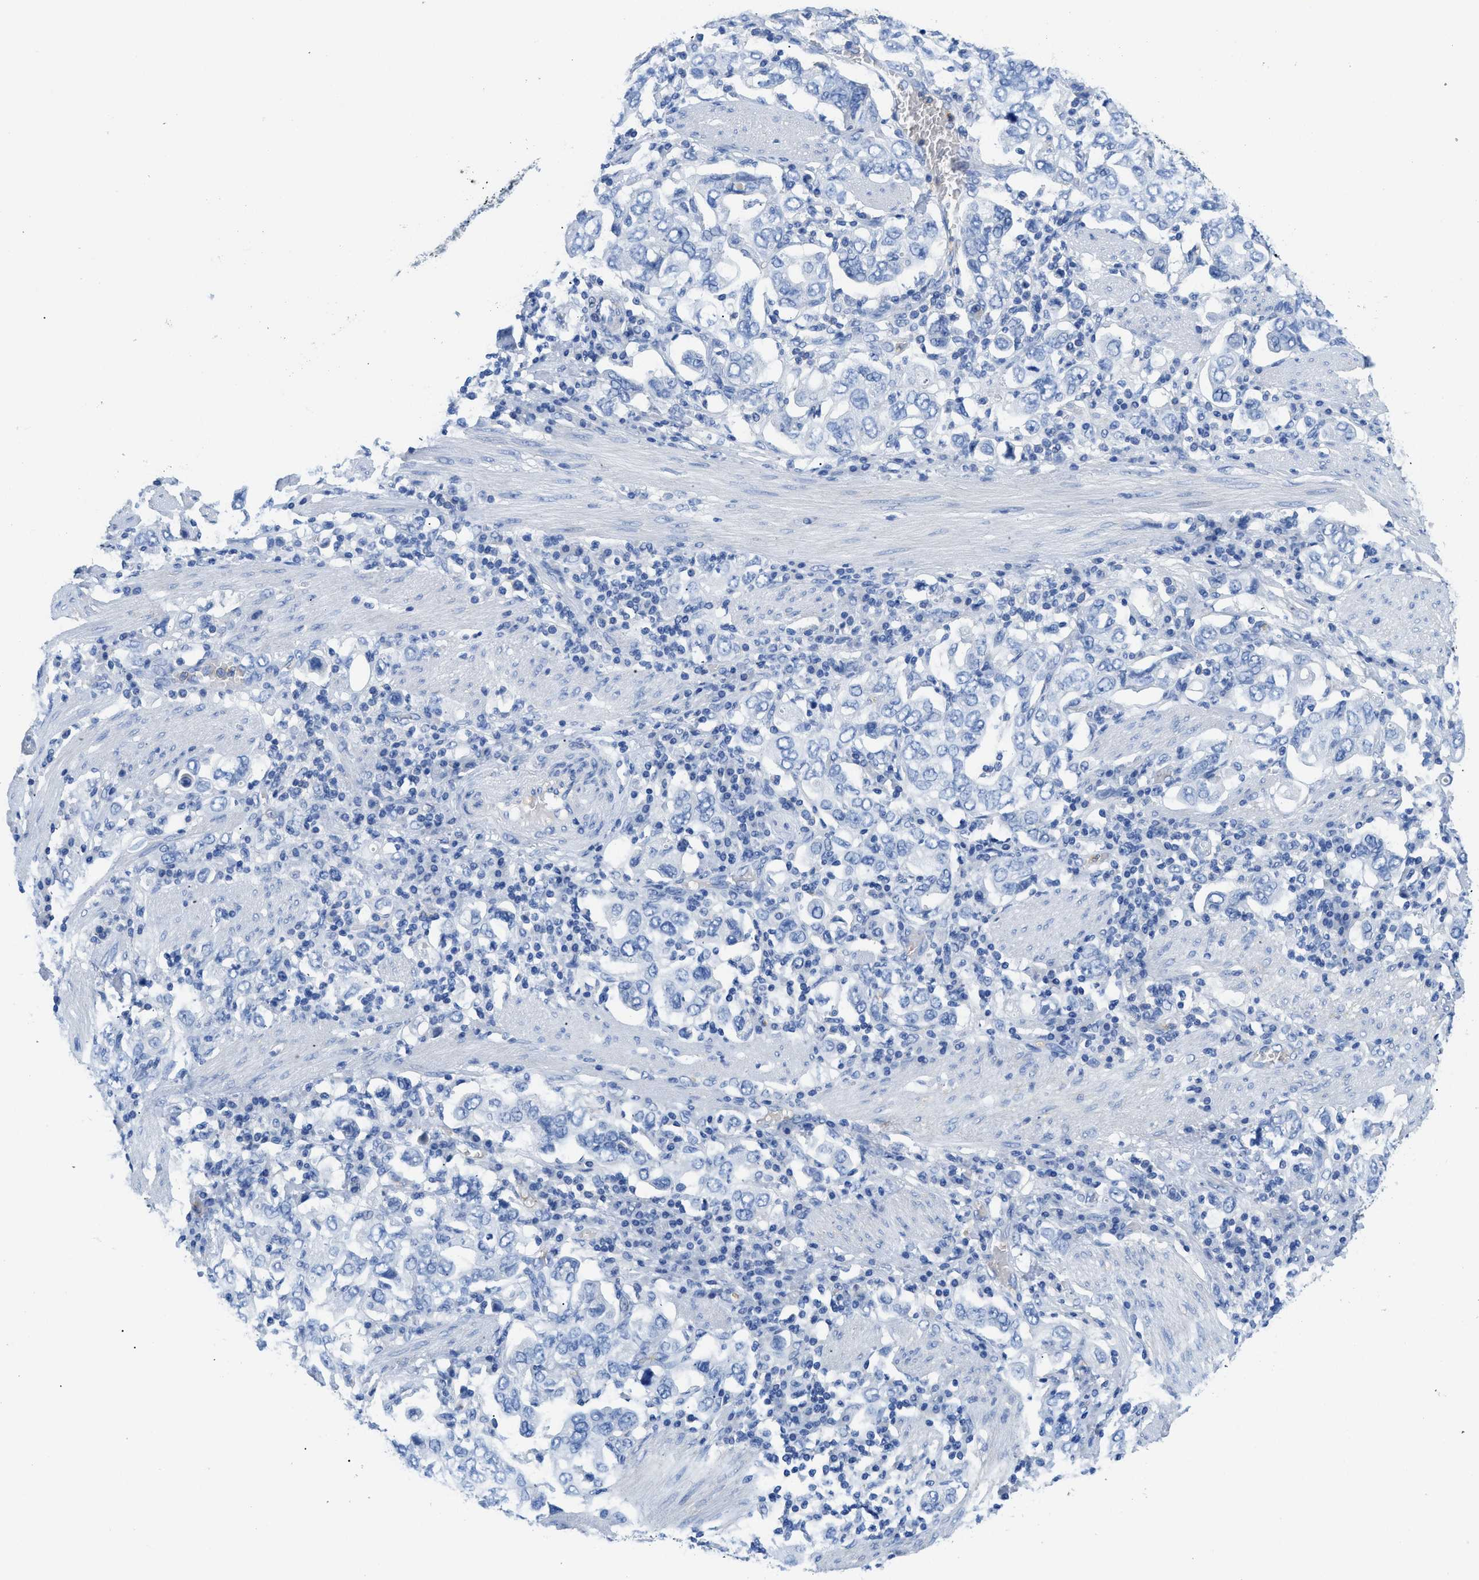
{"staining": {"intensity": "negative", "quantity": "none", "location": "none"}, "tissue": "stomach cancer", "cell_type": "Tumor cells", "image_type": "cancer", "snomed": [{"axis": "morphology", "description": "Adenocarcinoma, NOS"}, {"axis": "topography", "description": "Stomach, upper"}], "caption": "This histopathology image is of stomach cancer stained with immunohistochemistry to label a protein in brown with the nuclei are counter-stained blue. There is no positivity in tumor cells.", "gene": "NEB", "patient": {"sex": "male", "age": 62}}